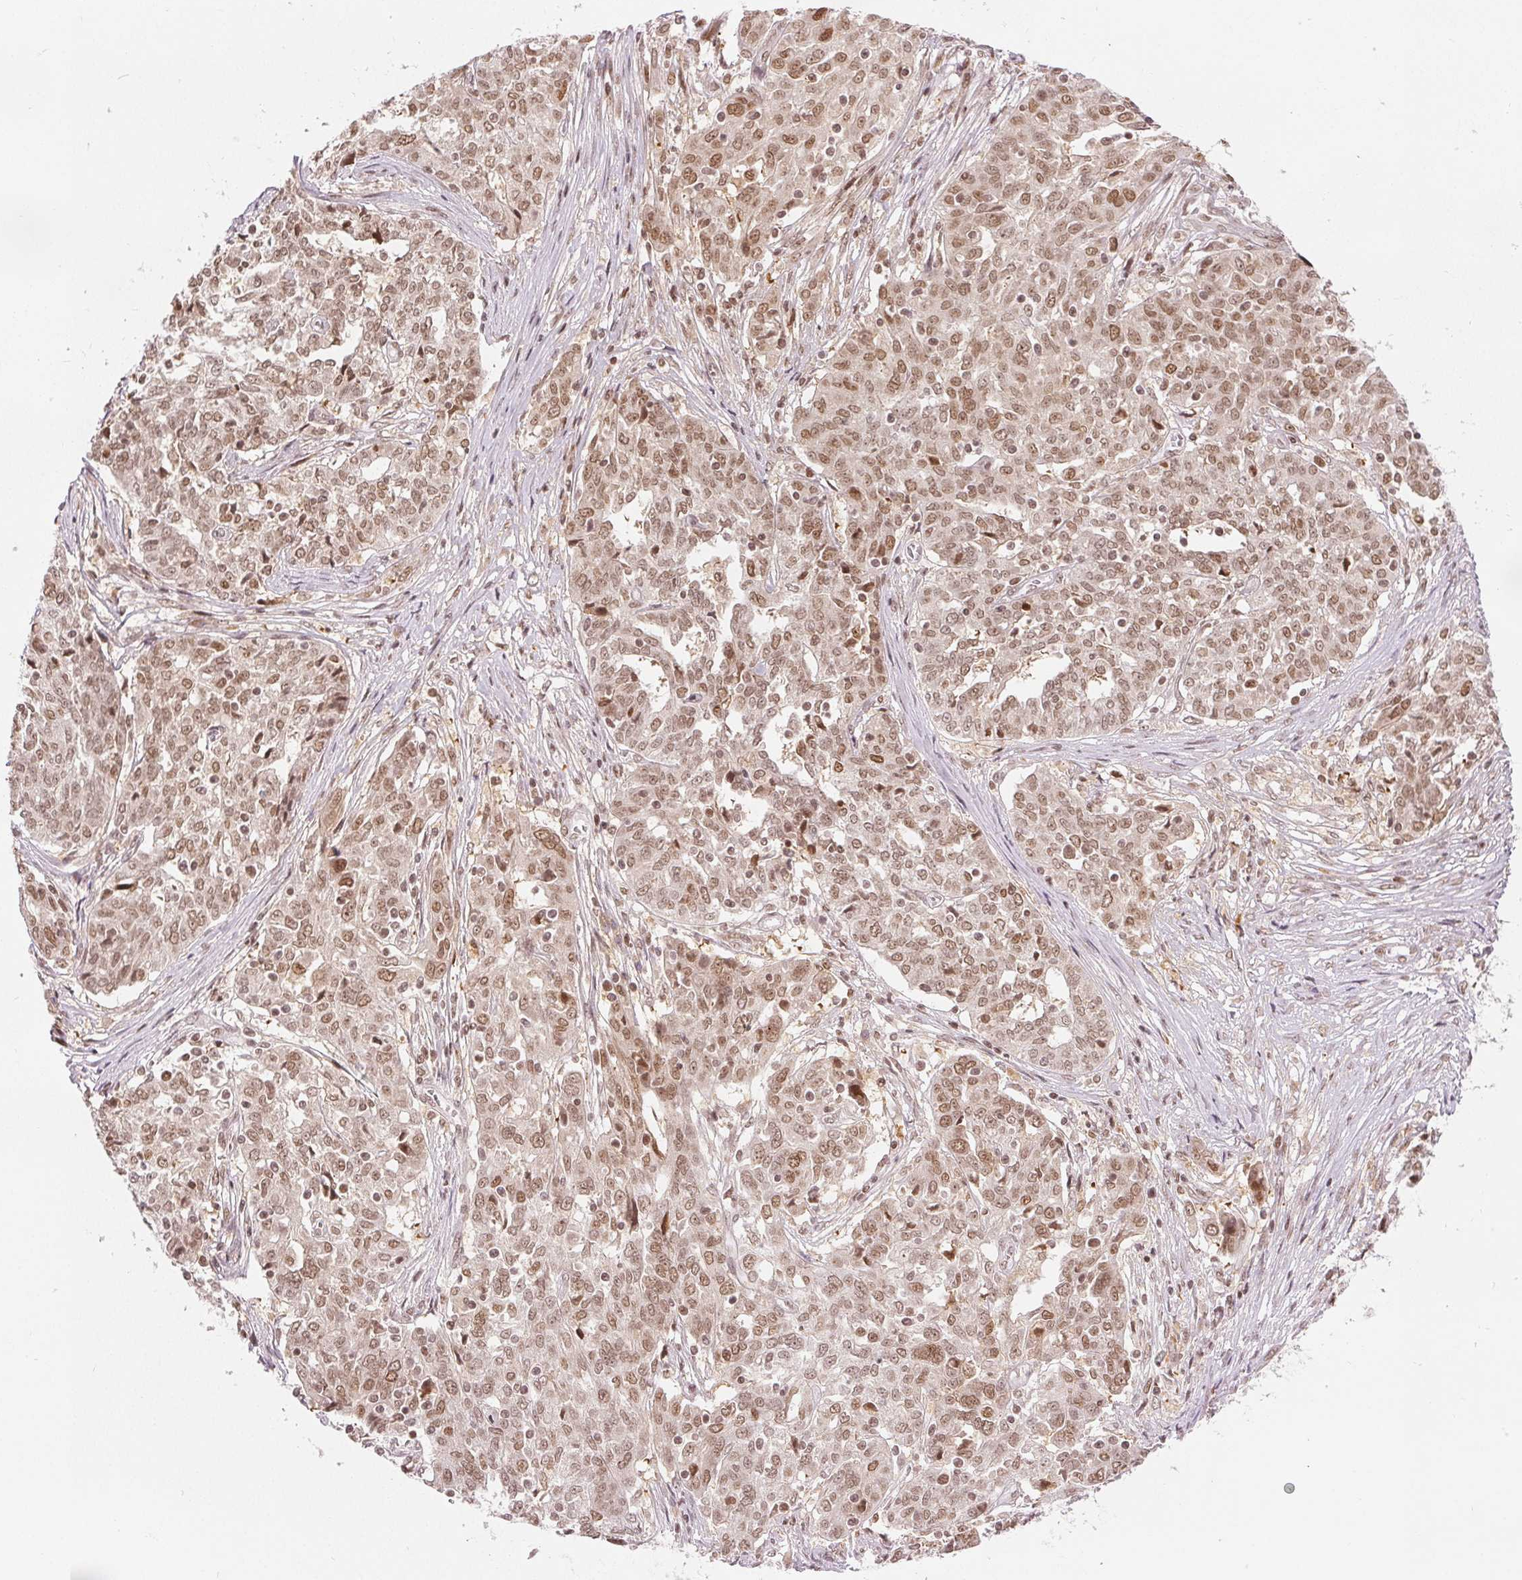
{"staining": {"intensity": "moderate", "quantity": ">75%", "location": "nuclear"}, "tissue": "ovarian cancer", "cell_type": "Tumor cells", "image_type": "cancer", "snomed": [{"axis": "morphology", "description": "Cystadenocarcinoma, serous, NOS"}, {"axis": "topography", "description": "Ovary"}], "caption": "Human ovarian cancer stained with a protein marker reveals moderate staining in tumor cells.", "gene": "DEK", "patient": {"sex": "female", "age": 67}}